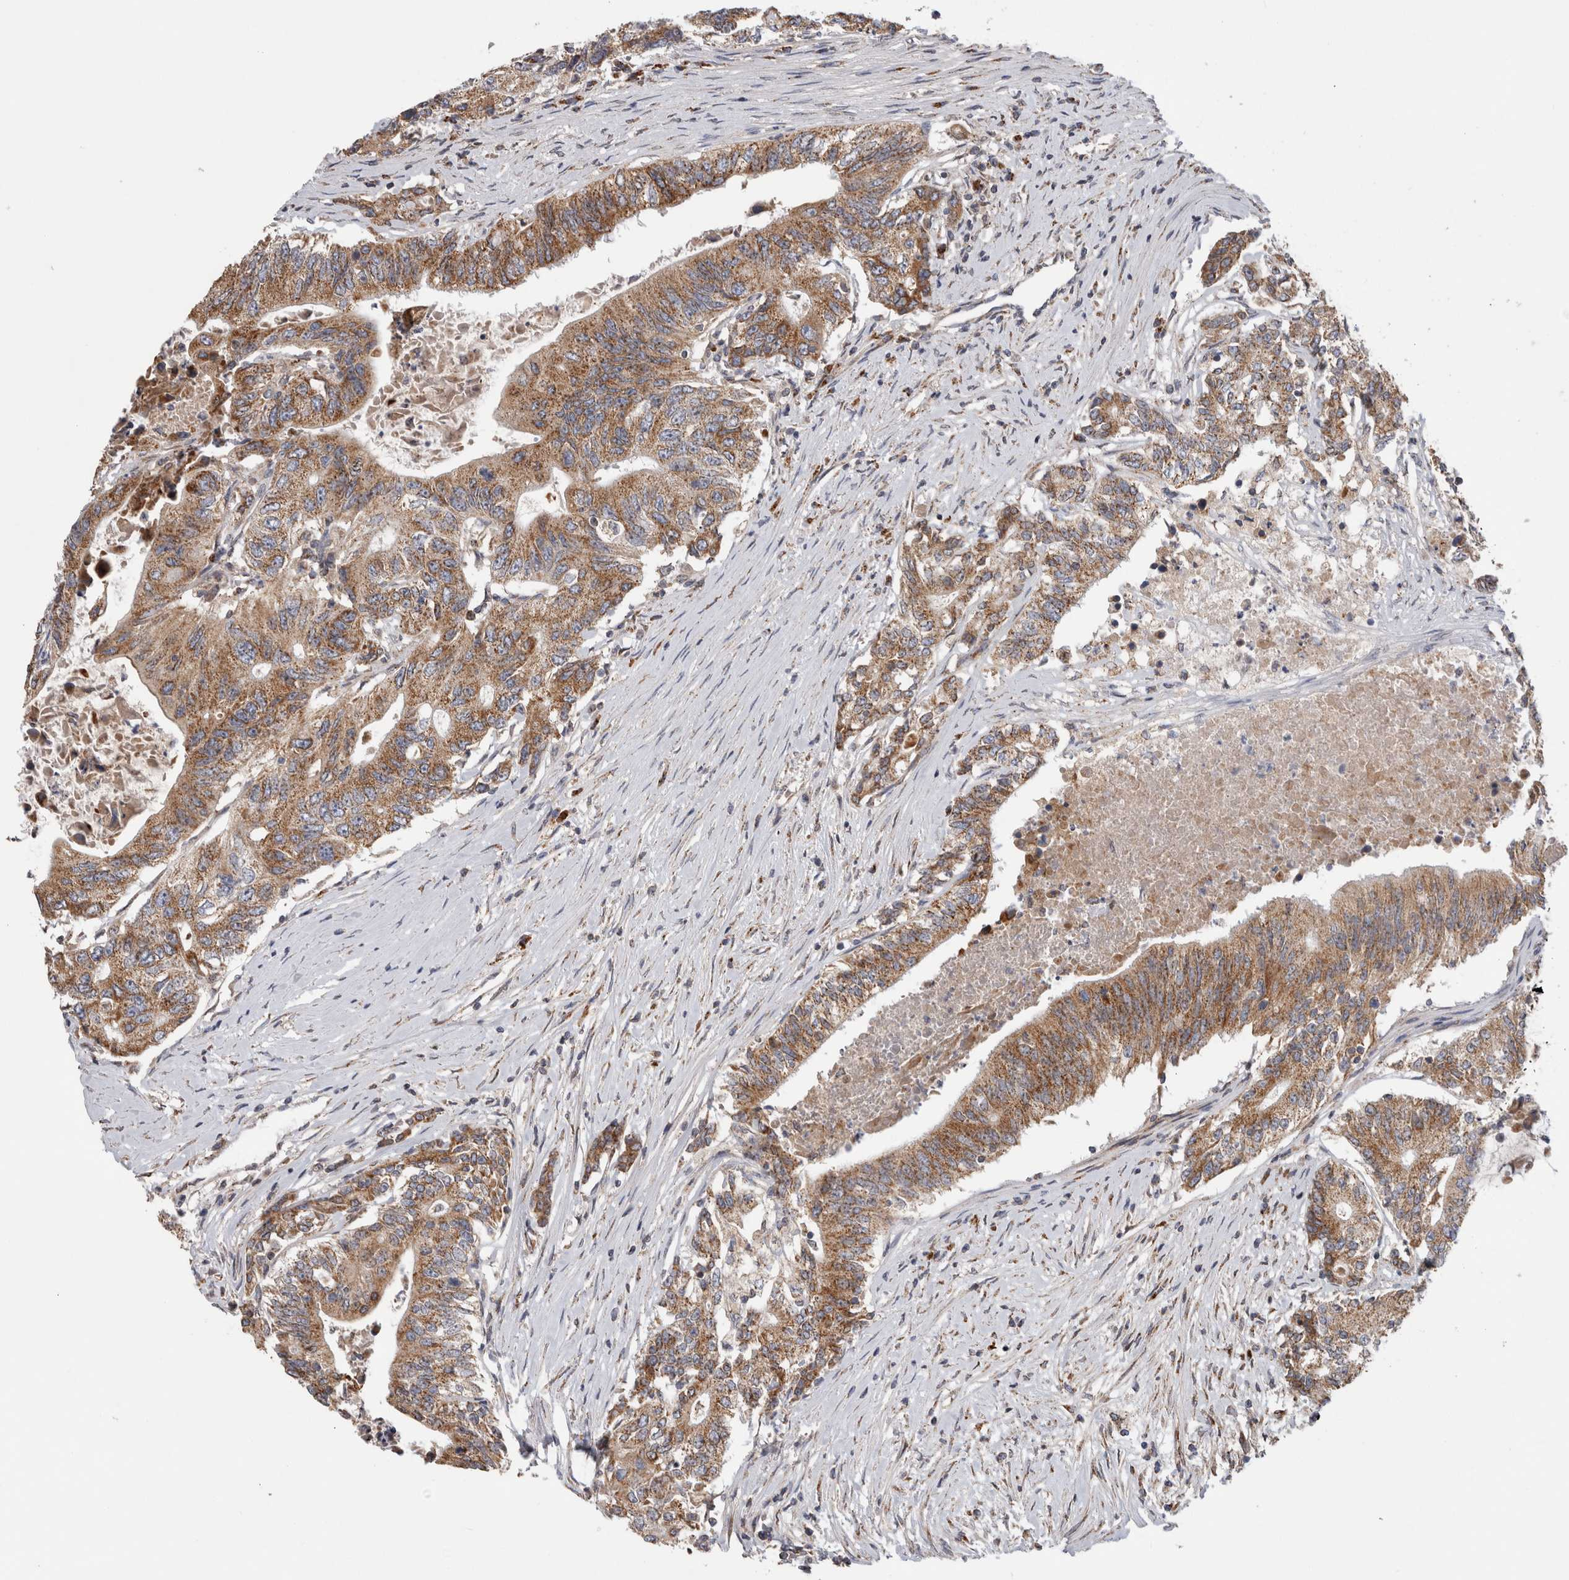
{"staining": {"intensity": "moderate", "quantity": ">75%", "location": "cytoplasmic/membranous"}, "tissue": "colorectal cancer", "cell_type": "Tumor cells", "image_type": "cancer", "snomed": [{"axis": "morphology", "description": "Adenocarcinoma, NOS"}, {"axis": "topography", "description": "Colon"}], "caption": "High-power microscopy captured an immunohistochemistry (IHC) histopathology image of adenocarcinoma (colorectal), revealing moderate cytoplasmic/membranous expression in approximately >75% of tumor cells.", "gene": "IARS2", "patient": {"sex": "female", "age": 77}}